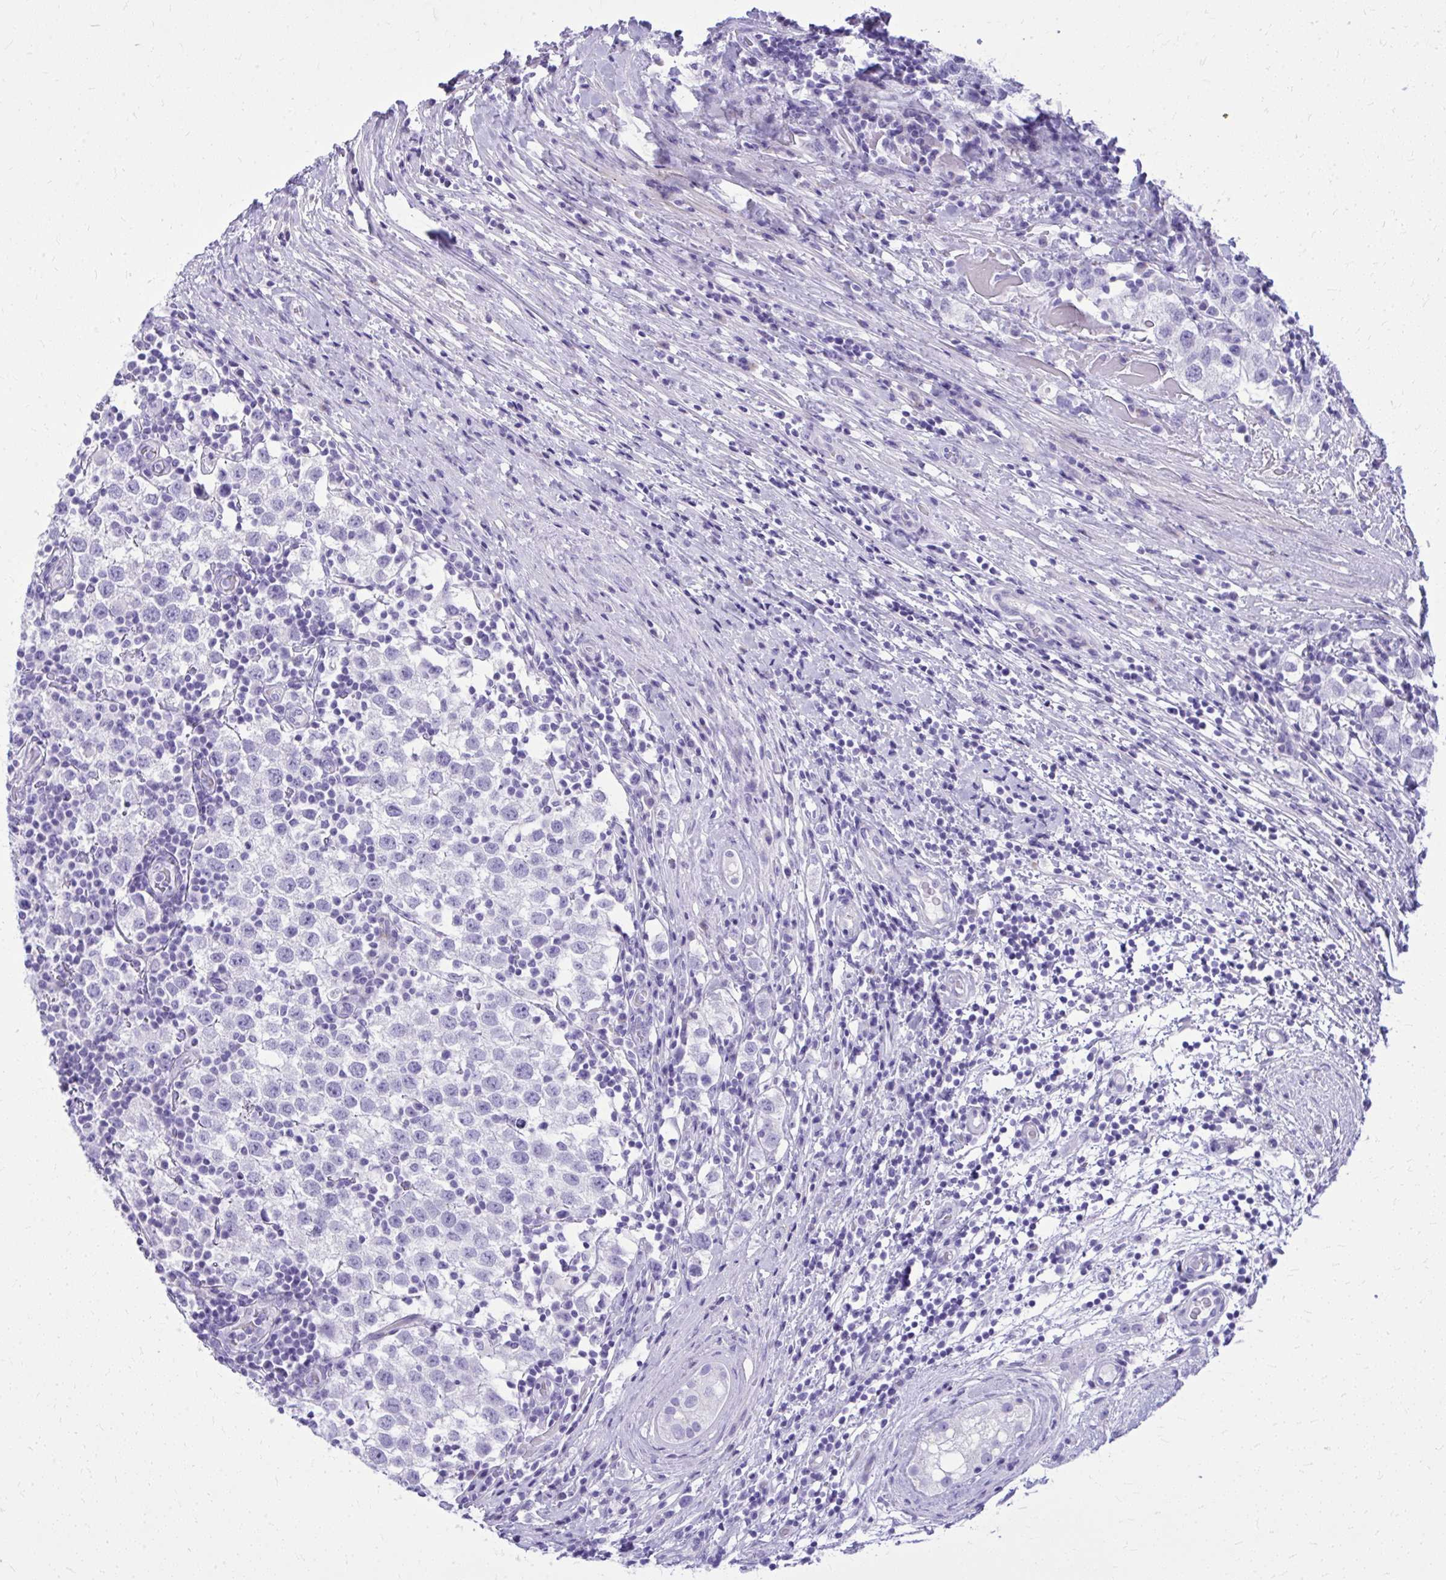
{"staining": {"intensity": "negative", "quantity": "none", "location": "none"}, "tissue": "testis cancer", "cell_type": "Tumor cells", "image_type": "cancer", "snomed": [{"axis": "morphology", "description": "Seminoma, NOS"}, {"axis": "topography", "description": "Testis"}], "caption": "Immunohistochemistry (IHC) micrograph of seminoma (testis) stained for a protein (brown), which demonstrates no positivity in tumor cells. (DAB (3,3'-diaminobenzidine) immunohistochemistry, high magnification).", "gene": "BCL6B", "patient": {"sex": "male", "age": 34}}